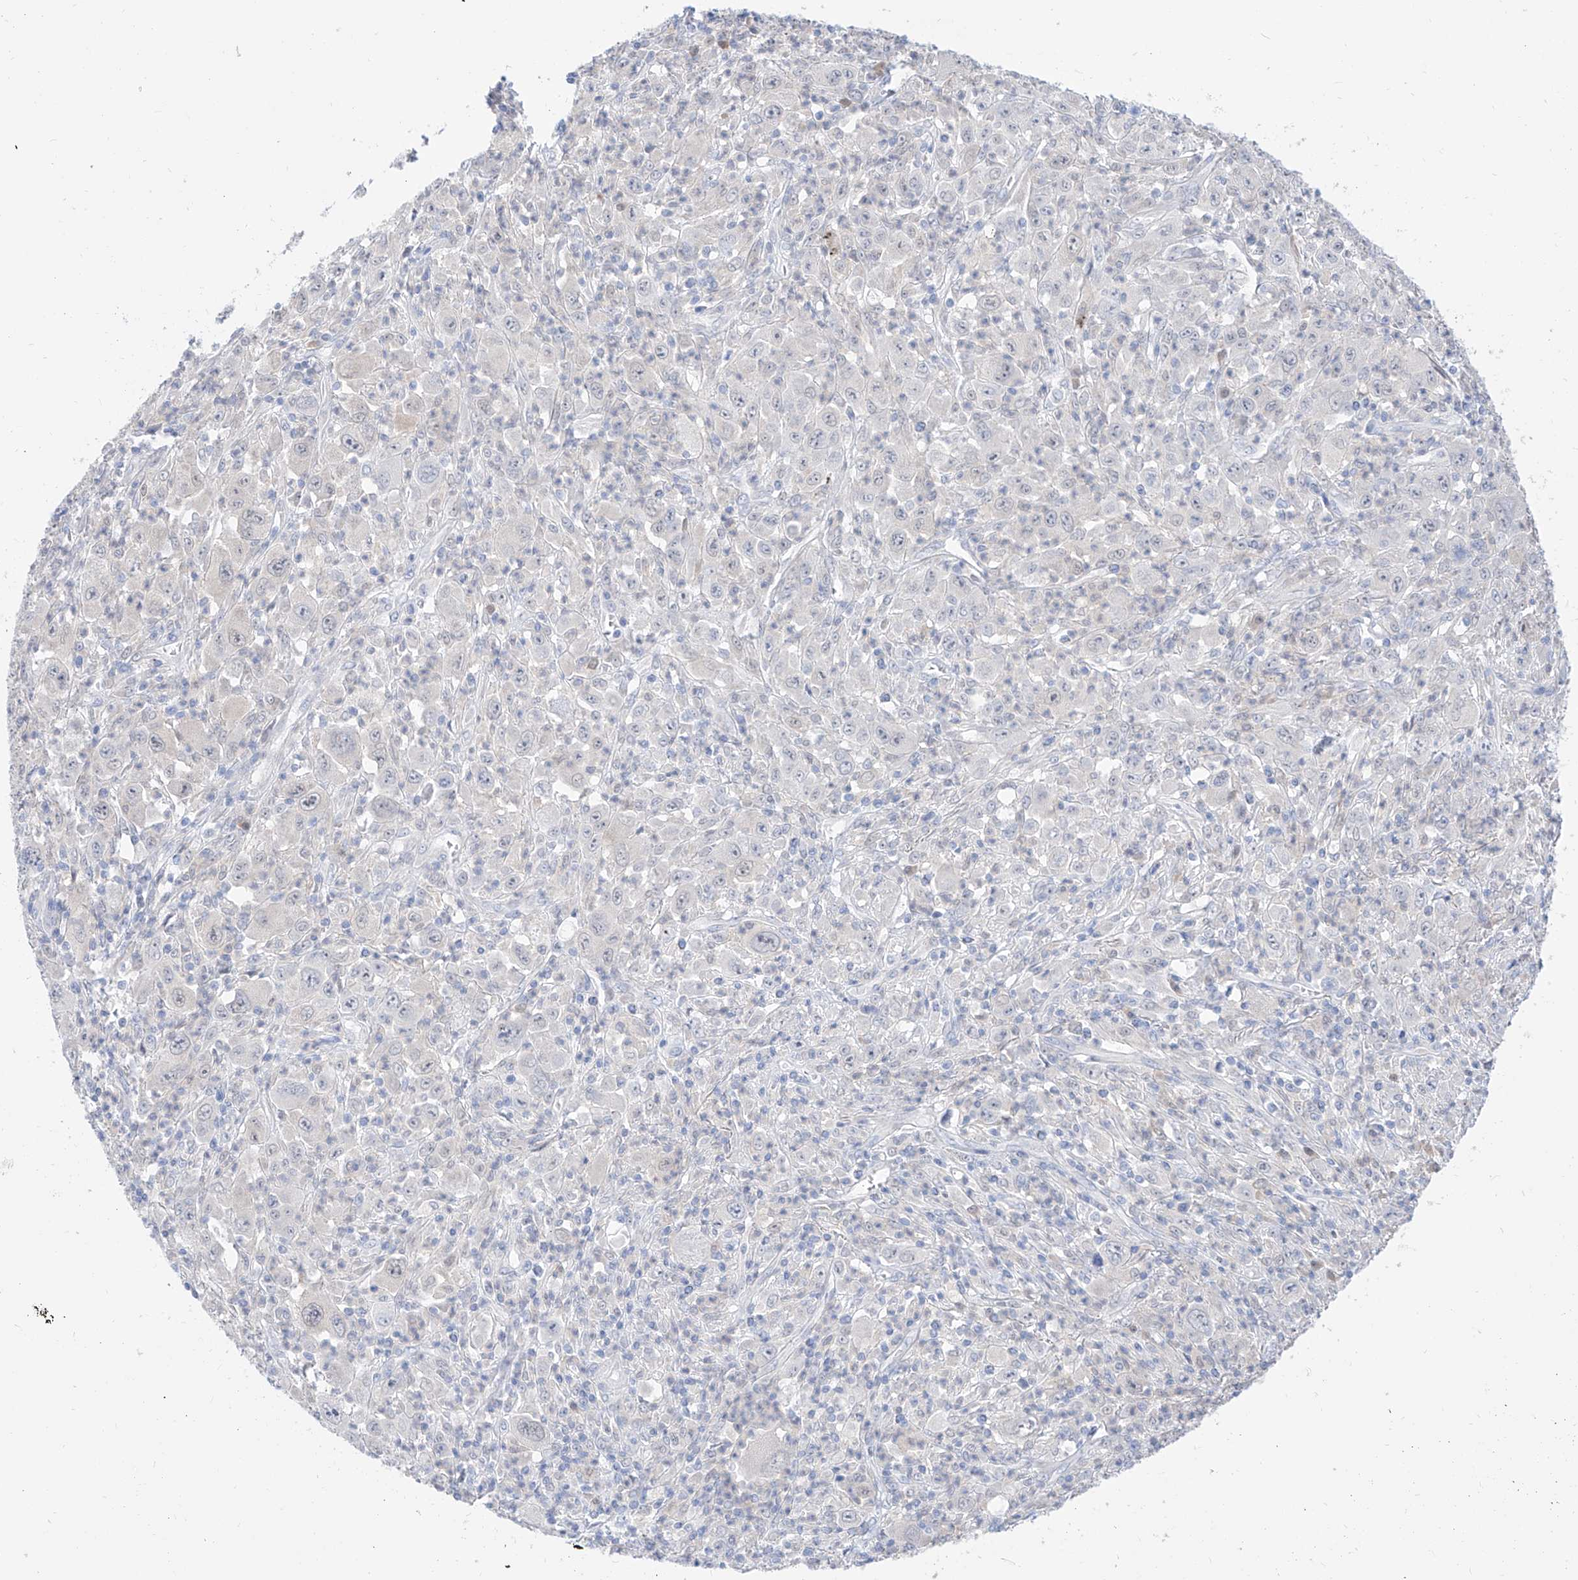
{"staining": {"intensity": "weak", "quantity": "25%-75%", "location": "cytoplasmic/membranous,nuclear"}, "tissue": "melanoma", "cell_type": "Tumor cells", "image_type": "cancer", "snomed": [{"axis": "morphology", "description": "Malignant melanoma, Metastatic site"}, {"axis": "topography", "description": "Skin"}], "caption": "Immunohistochemistry (IHC) (DAB (3,3'-diaminobenzidine)) staining of malignant melanoma (metastatic site) demonstrates weak cytoplasmic/membranous and nuclear protein positivity in approximately 25%-75% of tumor cells. (Brightfield microscopy of DAB IHC at high magnification).", "gene": "PDXK", "patient": {"sex": "female", "age": 56}}